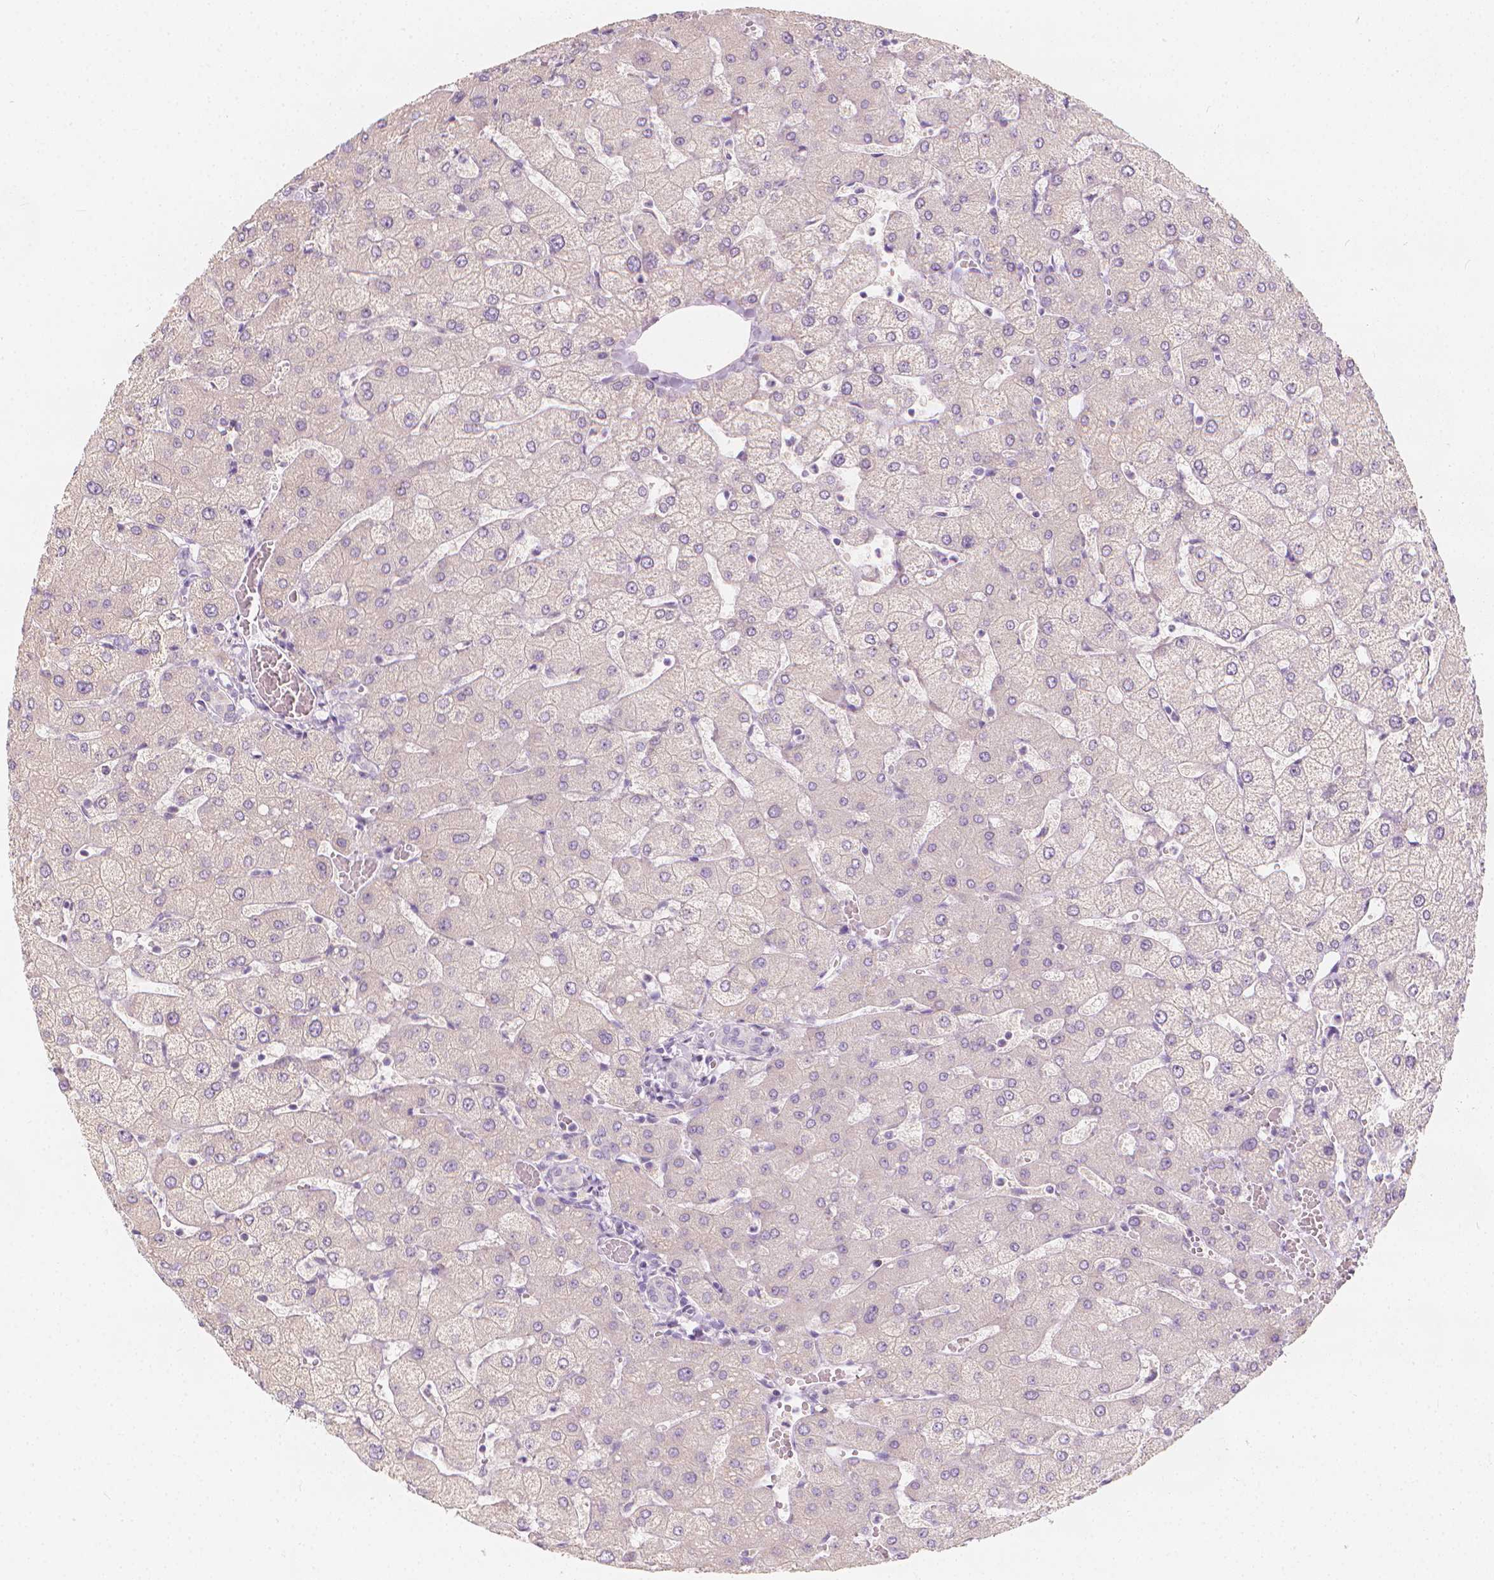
{"staining": {"intensity": "negative", "quantity": "none", "location": "none"}, "tissue": "liver", "cell_type": "Cholangiocytes", "image_type": "normal", "snomed": [{"axis": "morphology", "description": "Normal tissue, NOS"}, {"axis": "topography", "description": "Liver"}], "caption": "Immunohistochemistry micrograph of benign liver: liver stained with DAB (3,3'-diaminobenzidine) displays no significant protein positivity in cholangiocytes.", "gene": "RBFOX1", "patient": {"sex": "female", "age": 54}}